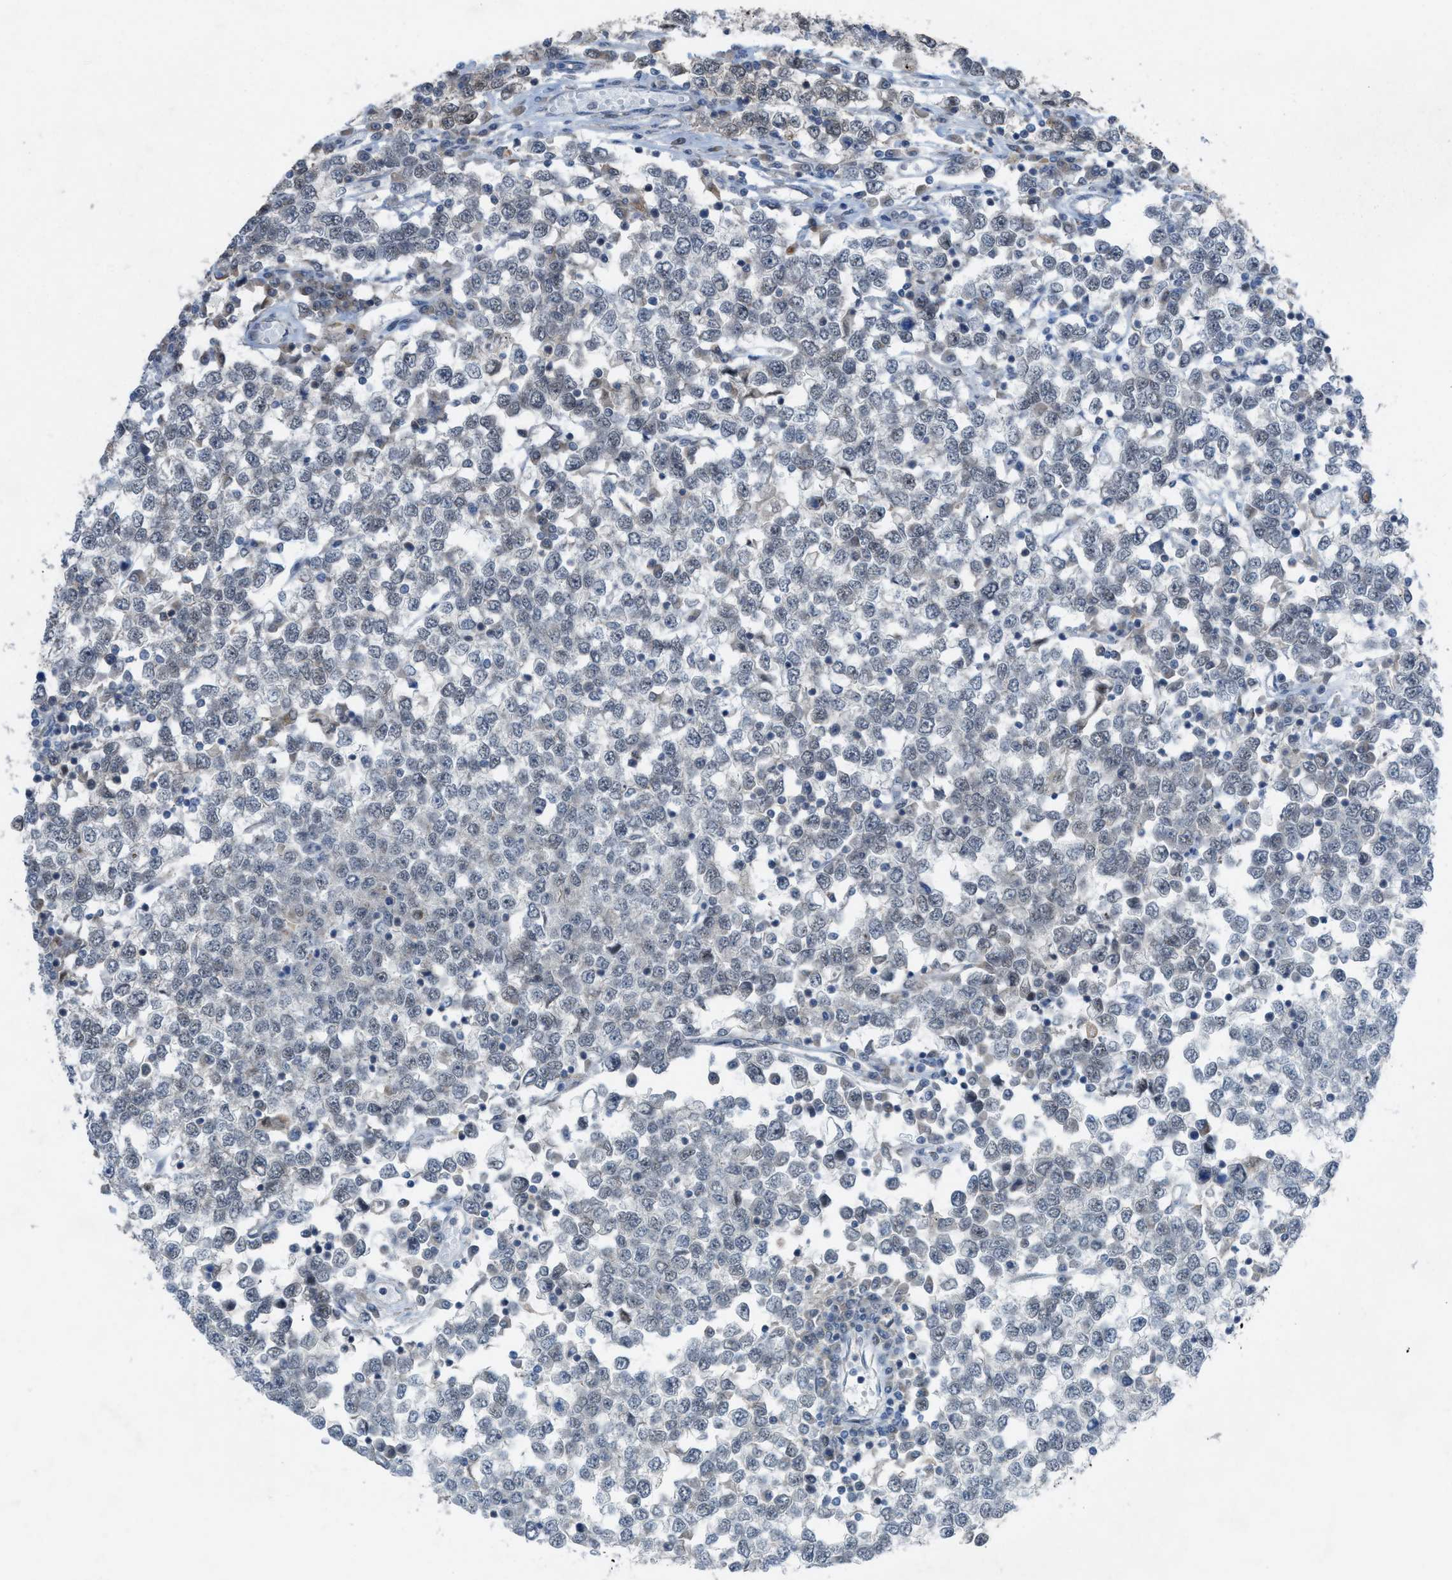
{"staining": {"intensity": "weak", "quantity": "<25%", "location": "cytoplasmic/membranous"}, "tissue": "testis cancer", "cell_type": "Tumor cells", "image_type": "cancer", "snomed": [{"axis": "morphology", "description": "Seminoma, NOS"}, {"axis": "topography", "description": "Testis"}], "caption": "Immunohistochemistry (IHC) photomicrograph of testis seminoma stained for a protein (brown), which demonstrates no positivity in tumor cells. (Immunohistochemistry (IHC), brightfield microscopy, high magnification).", "gene": "PLAA", "patient": {"sex": "male", "age": 65}}